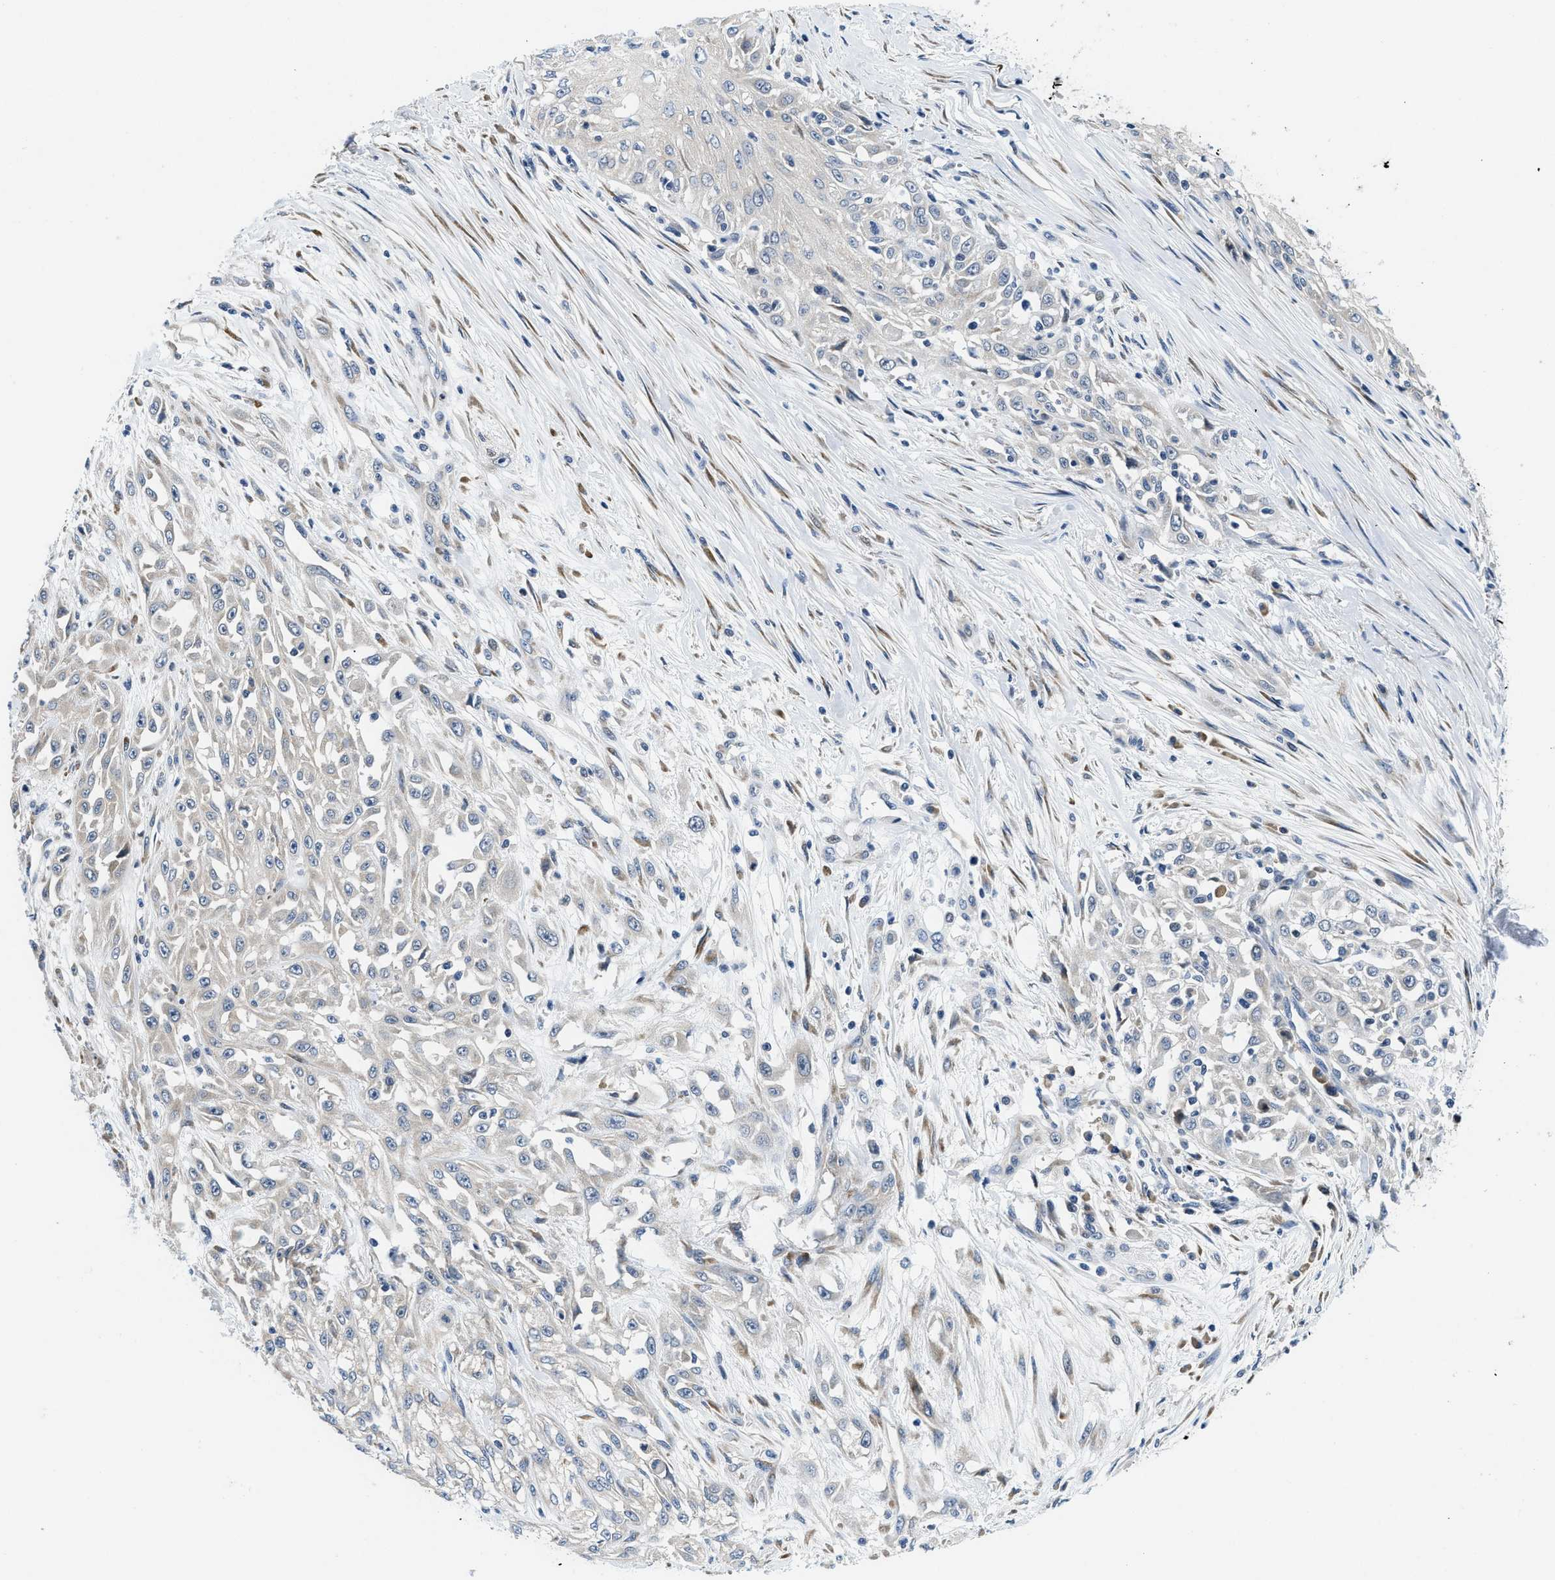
{"staining": {"intensity": "negative", "quantity": "none", "location": "none"}, "tissue": "skin cancer", "cell_type": "Tumor cells", "image_type": "cancer", "snomed": [{"axis": "morphology", "description": "Squamous cell carcinoma, NOS"}, {"axis": "morphology", "description": "Squamous cell carcinoma, metastatic, NOS"}, {"axis": "topography", "description": "Skin"}, {"axis": "topography", "description": "Lymph node"}], "caption": "Immunohistochemical staining of skin metastatic squamous cell carcinoma exhibits no significant expression in tumor cells.", "gene": "IKBKE", "patient": {"sex": "male", "age": 75}}